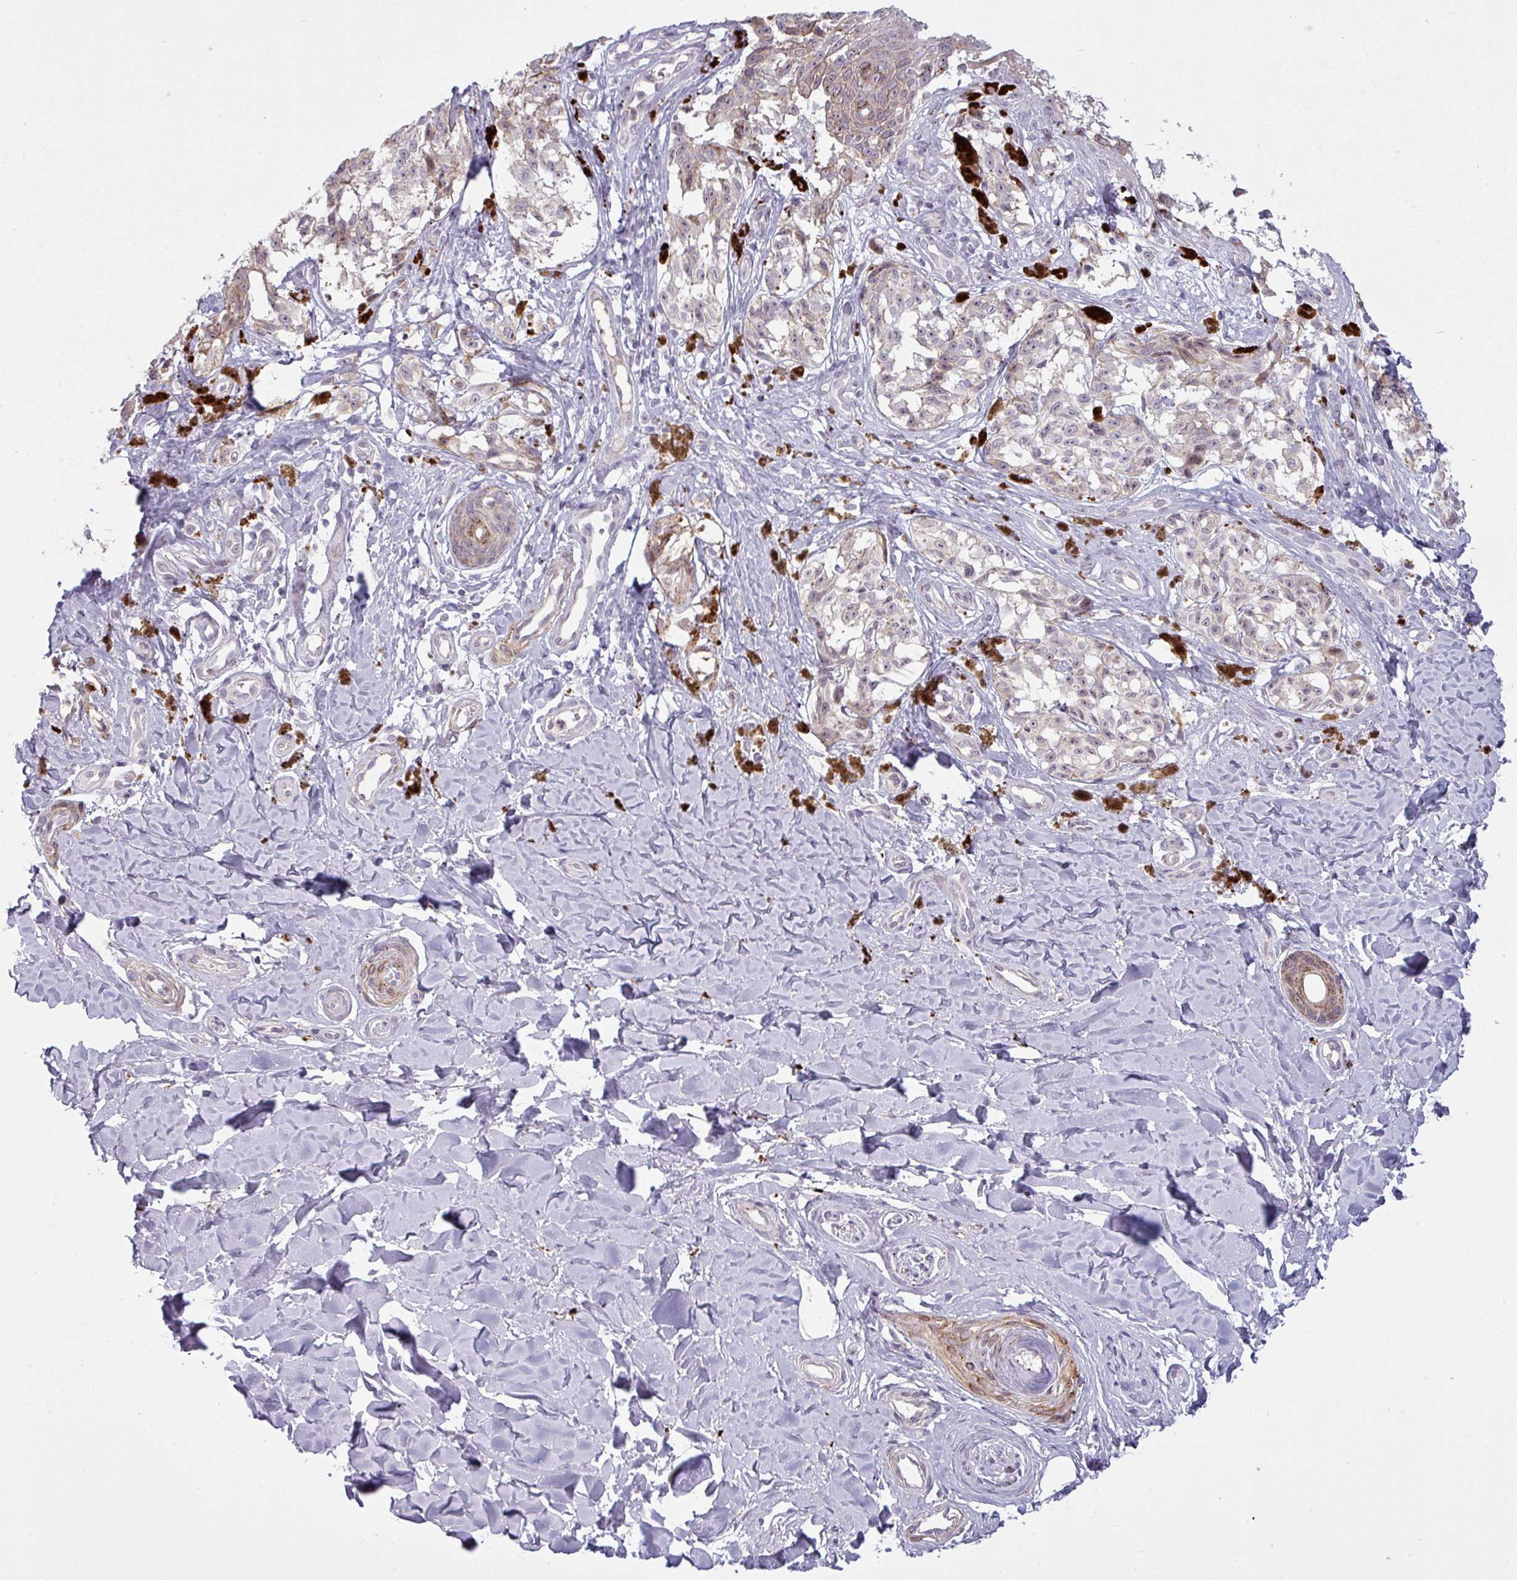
{"staining": {"intensity": "weak", "quantity": "25%-75%", "location": "cytoplasmic/membranous"}, "tissue": "melanoma", "cell_type": "Tumor cells", "image_type": "cancer", "snomed": [{"axis": "morphology", "description": "Malignant melanoma, NOS"}, {"axis": "topography", "description": "Skin"}], "caption": "Protein expression analysis of human melanoma reveals weak cytoplasmic/membranous staining in approximately 25%-75% of tumor cells. (Brightfield microscopy of DAB IHC at high magnification).", "gene": "MAP7D2", "patient": {"sex": "female", "age": 65}}